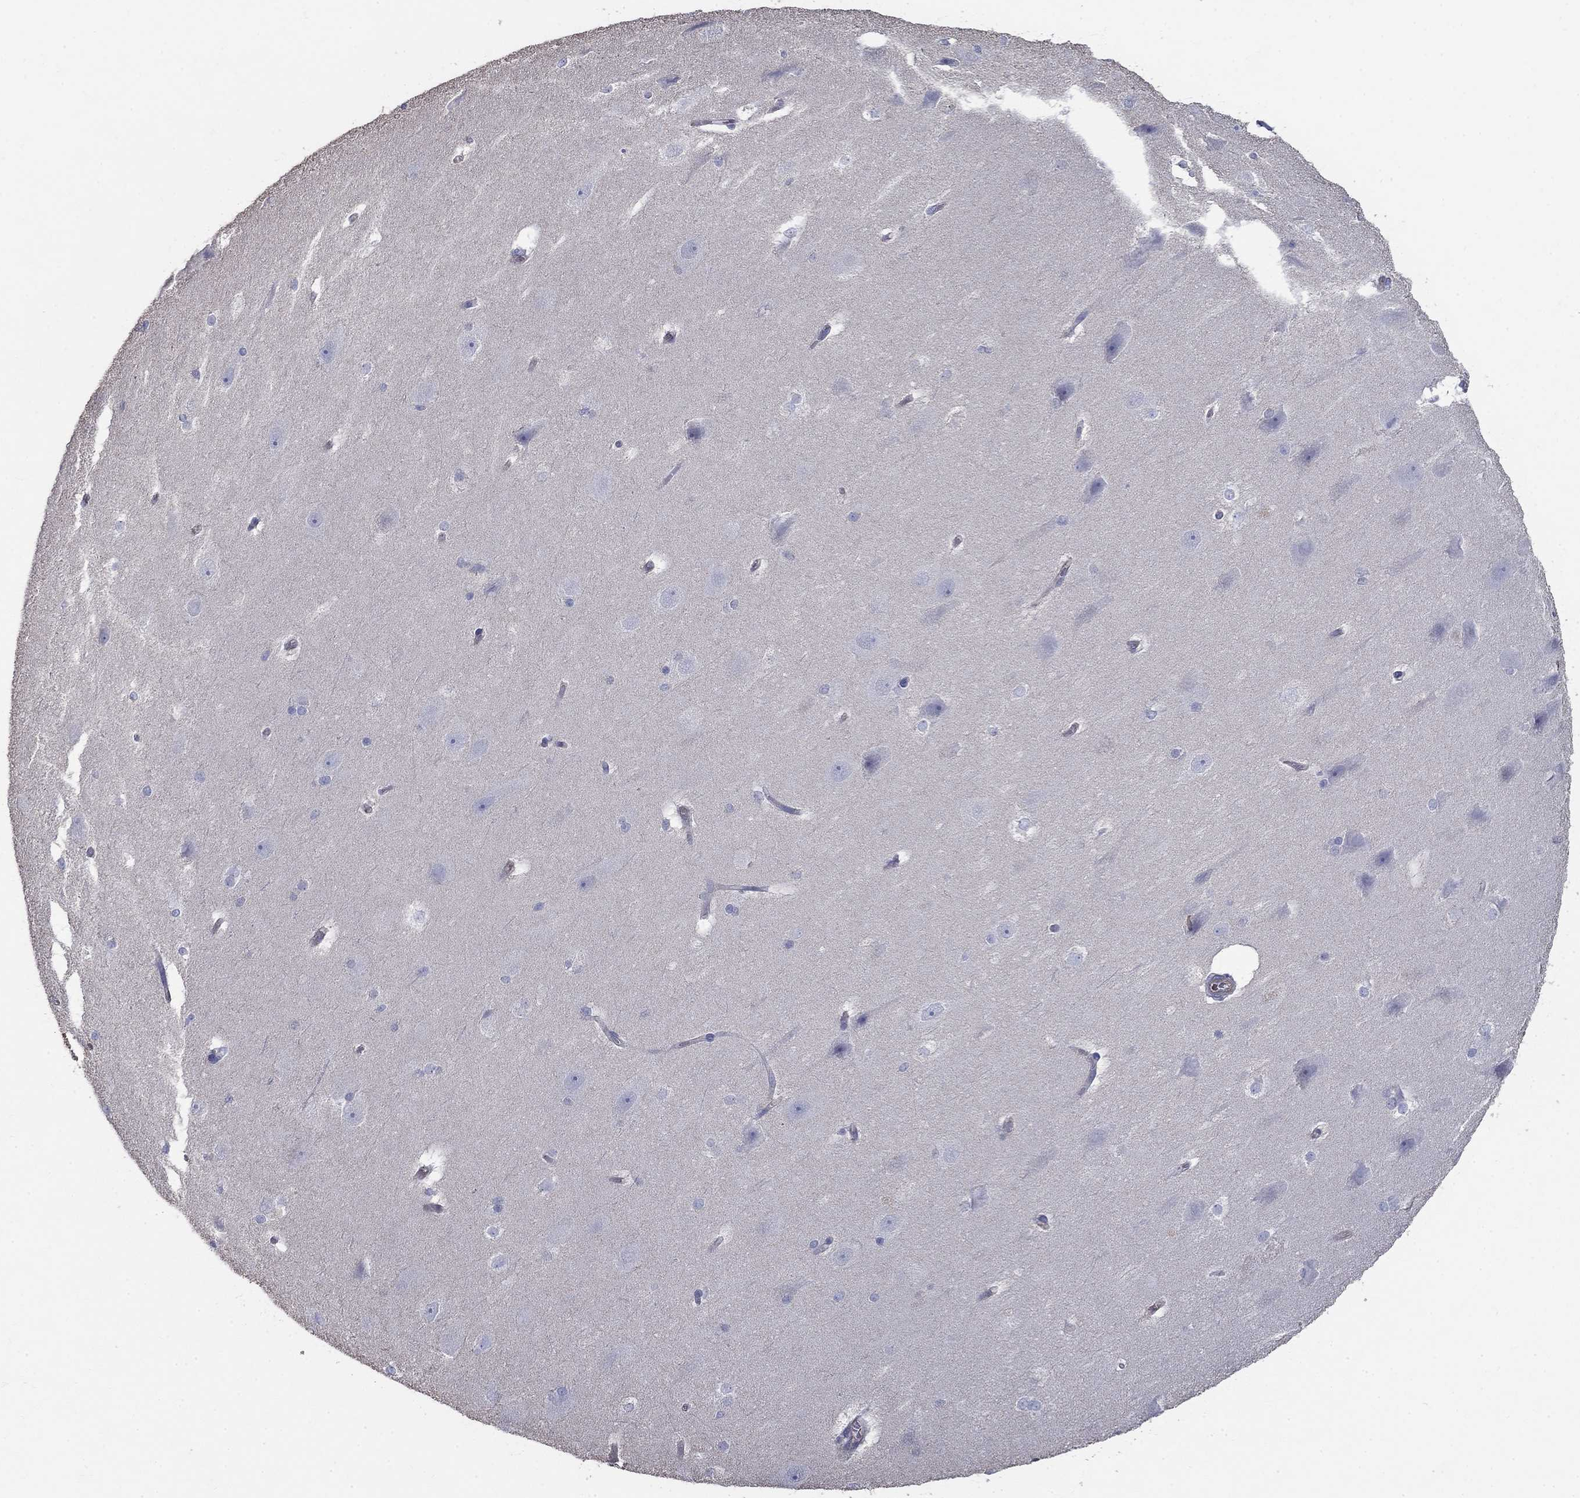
{"staining": {"intensity": "negative", "quantity": "none", "location": "none"}, "tissue": "hippocampus", "cell_type": "Glial cells", "image_type": "normal", "snomed": [{"axis": "morphology", "description": "Normal tissue, NOS"}, {"axis": "topography", "description": "Cerebral cortex"}, {"axis": "topography", "description": "Hippocampus"}], "caption": "This is a histopathology image of IHC staining of unremarkable hippocampus, which shows no positivity in glial cells.", "gene": "FLNC", "patient": {"sex": "female", "age": 19}}